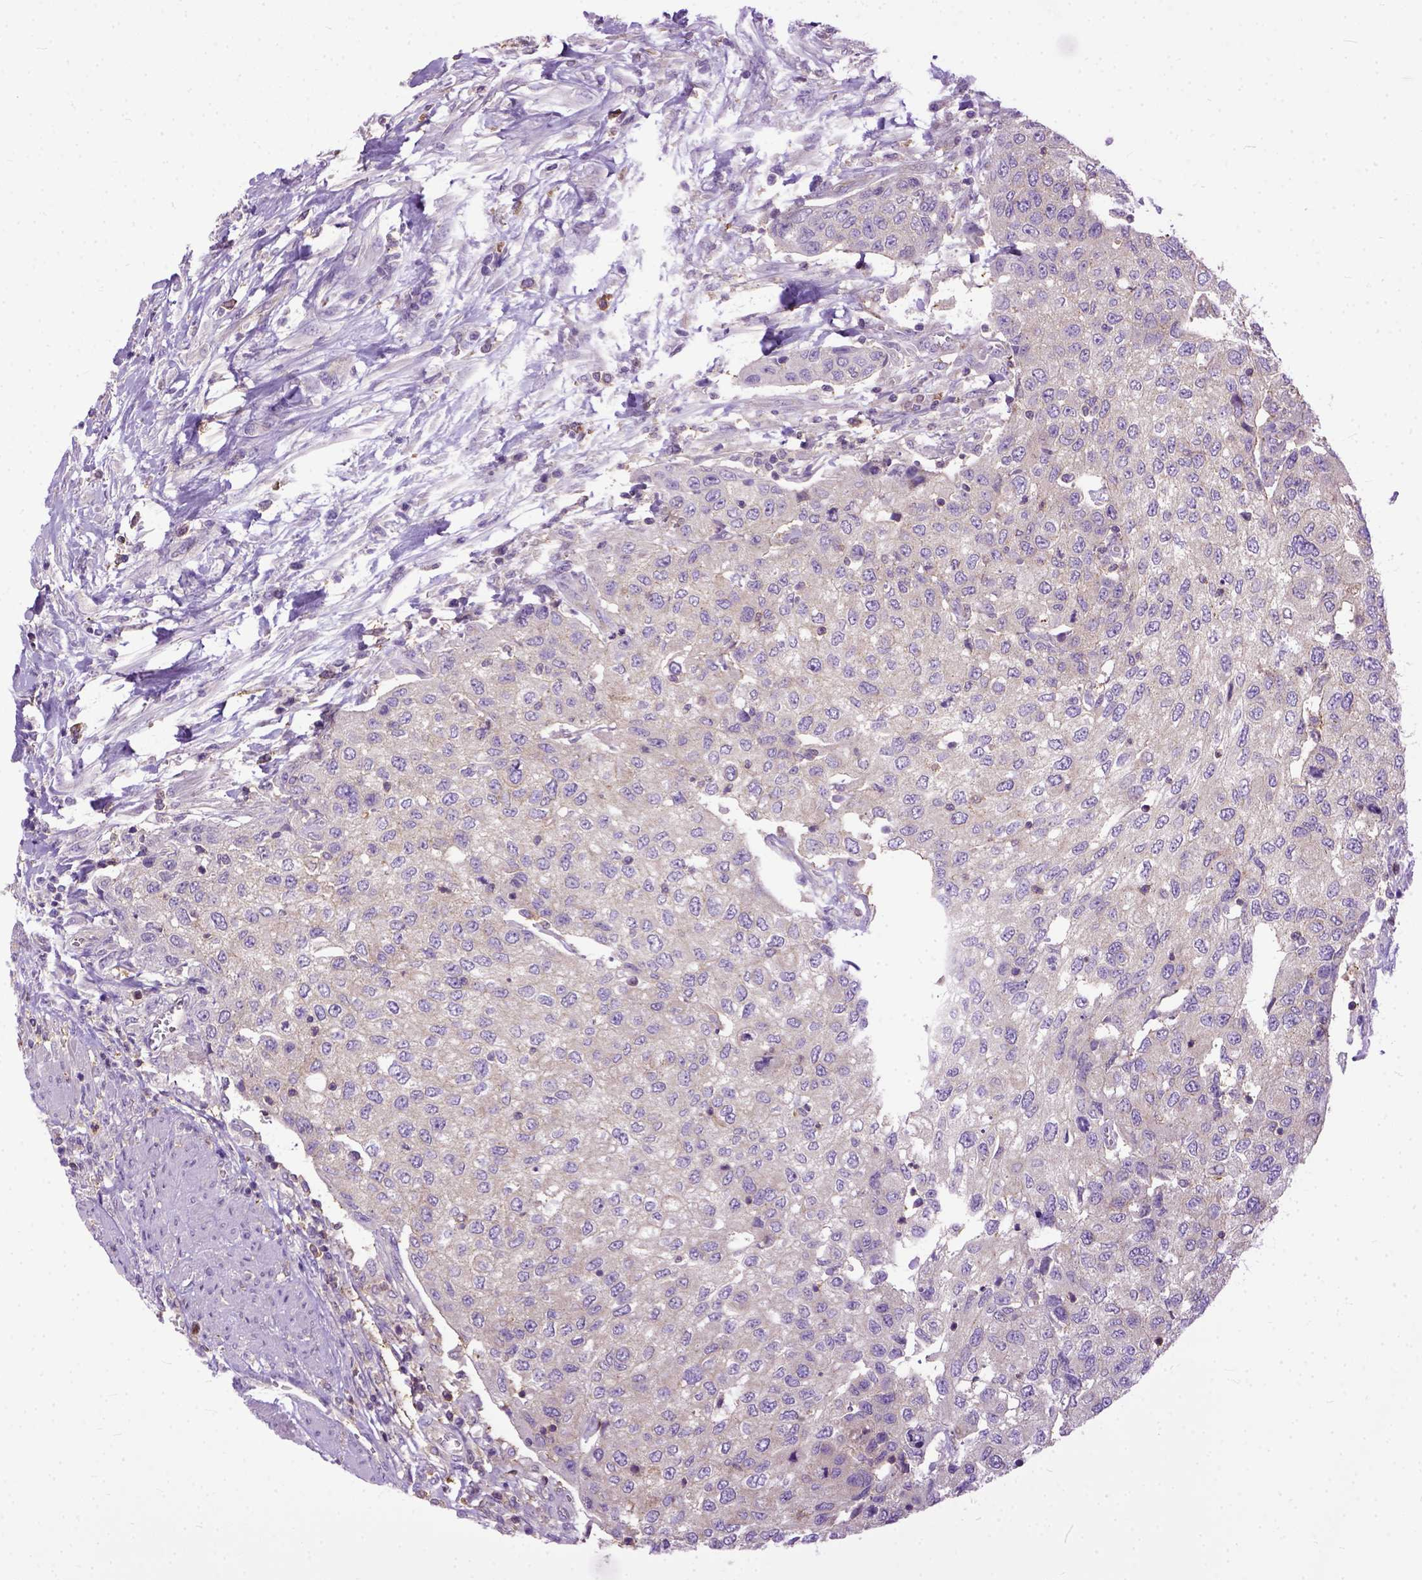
{"staining": {"intensity": "weak", "quantity": "25%-75%", "location": "cytoplasmic/membranous"}, "tissue": "urothelial cancer", "cell_type": "Tumor cells", "image_type": "cancer", "snomed": [{"axis": "morphology", "description": "Urothelial carcinoma, High grade"}, {"axis": "topography", "description": "Urinary bladder"}], "caption": "Urothelial cancer was stained to show a protein in brown. There is low levels of weak cytoplasmic/membranous staining in approximately 25%-75% of tumor cells.", "gene": "NAMPT", "patient": {"sex": "female", "age": 78}}